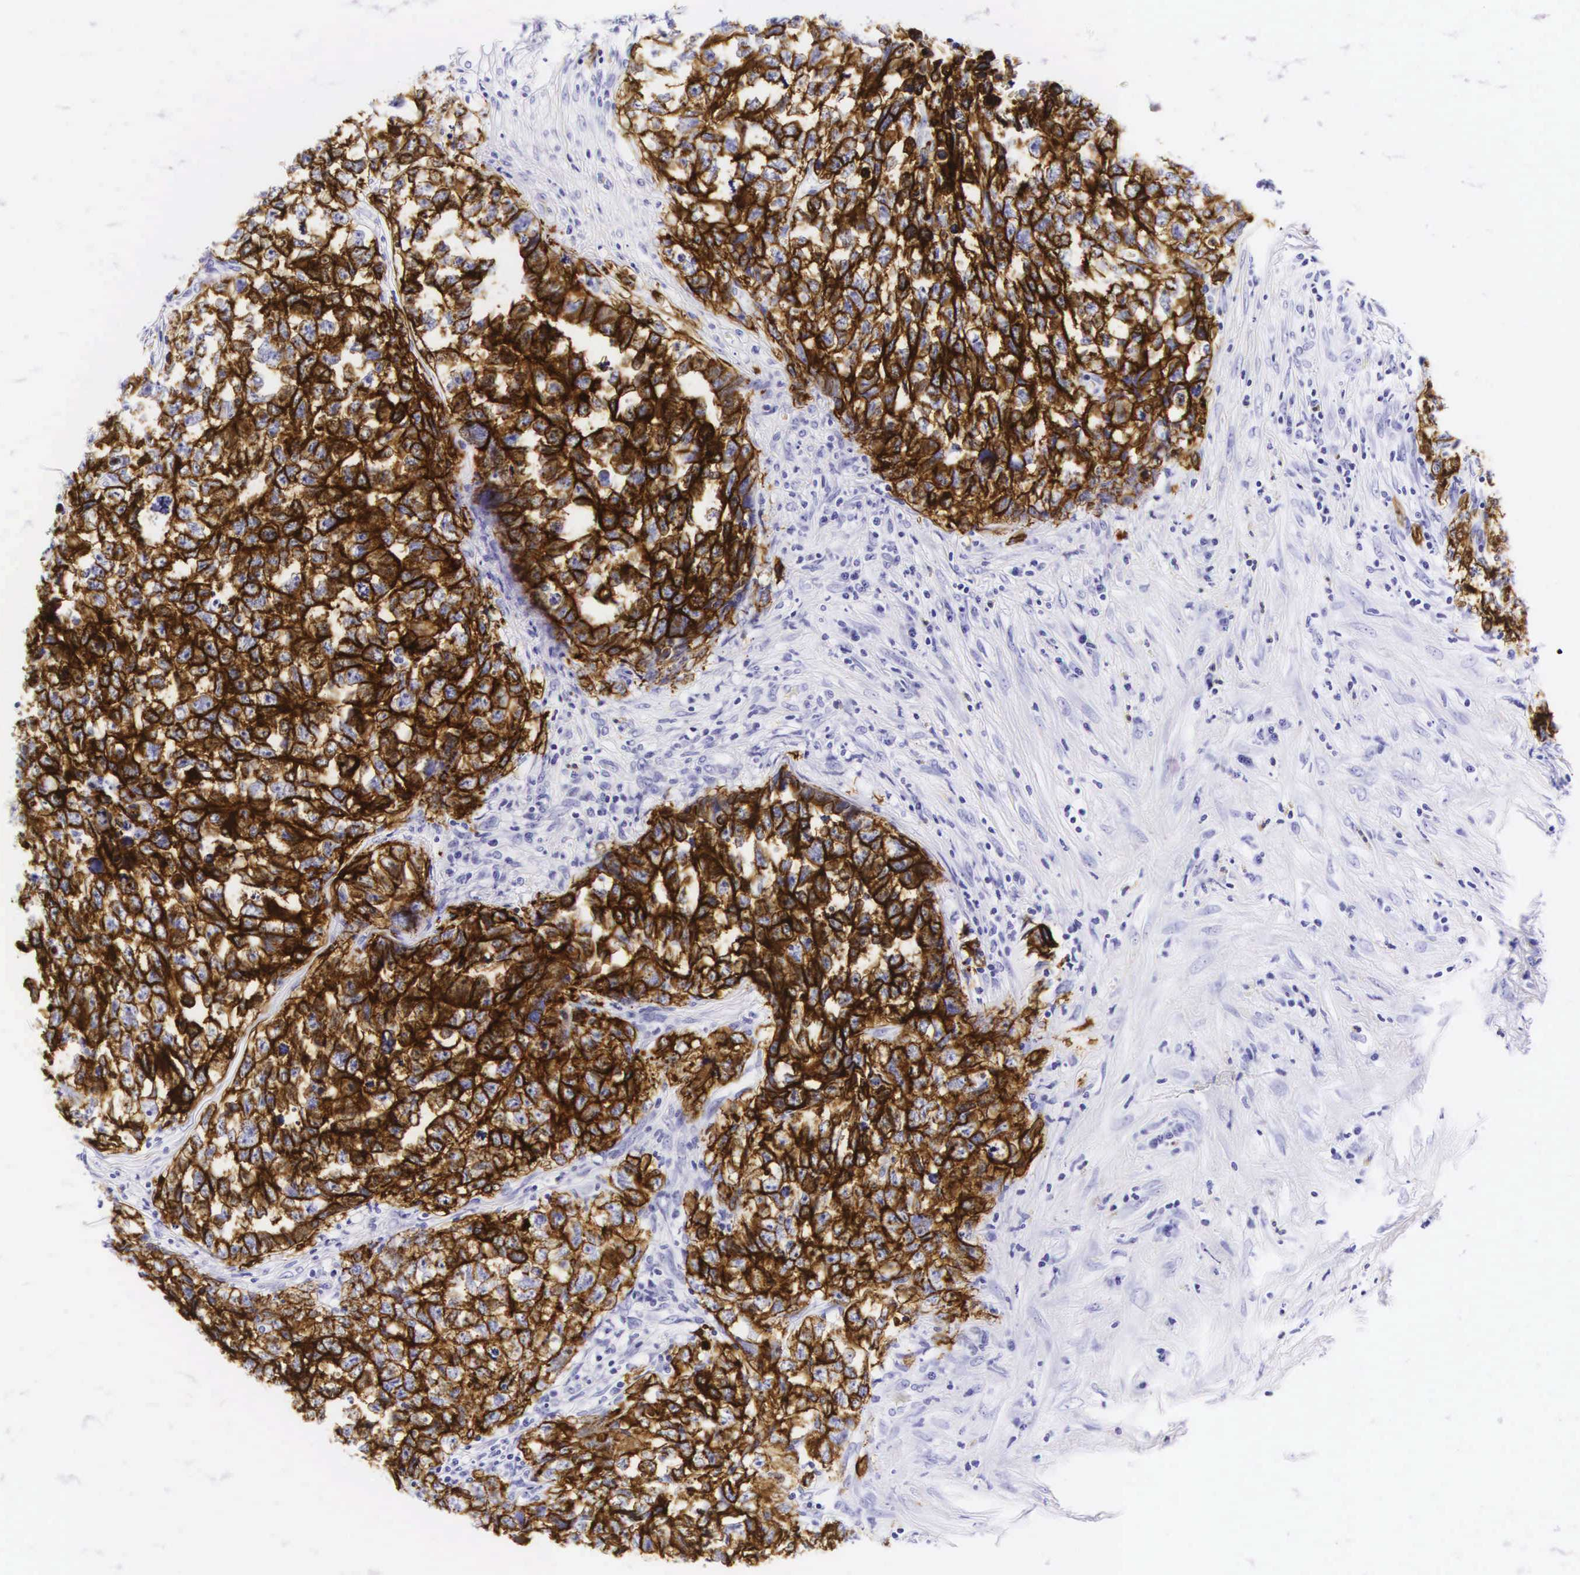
{"staining": {"intensity": "strong", "quantity": ">75%", "location": "cytoplasmic/membranous"}, "tissue": "testis cancer", "cell_type": "Tumor cells", "image_type": "cancer", "snomed": [{"axis": "morphology", "description": "Carcinoma, Embryonal, NOS"}, {"axis": "topography", "description": "Testis"}], "caption": "High-magnification brightfield microscopy of testis cancer stained with DAB (brown) and counterstained with hematoxylin (blue). tumor cells exhibit strong cytoplasmic/membranous staining is appreciated in approximately>75% of cells. Using DAB (3,3'-diaminobenzidine) (brown) and hematoxylin (blue) stains, captured at high magnification using brightfield microscopy.", "gene": "KRT18", "patient": {"sex": "male", "age": 31}}